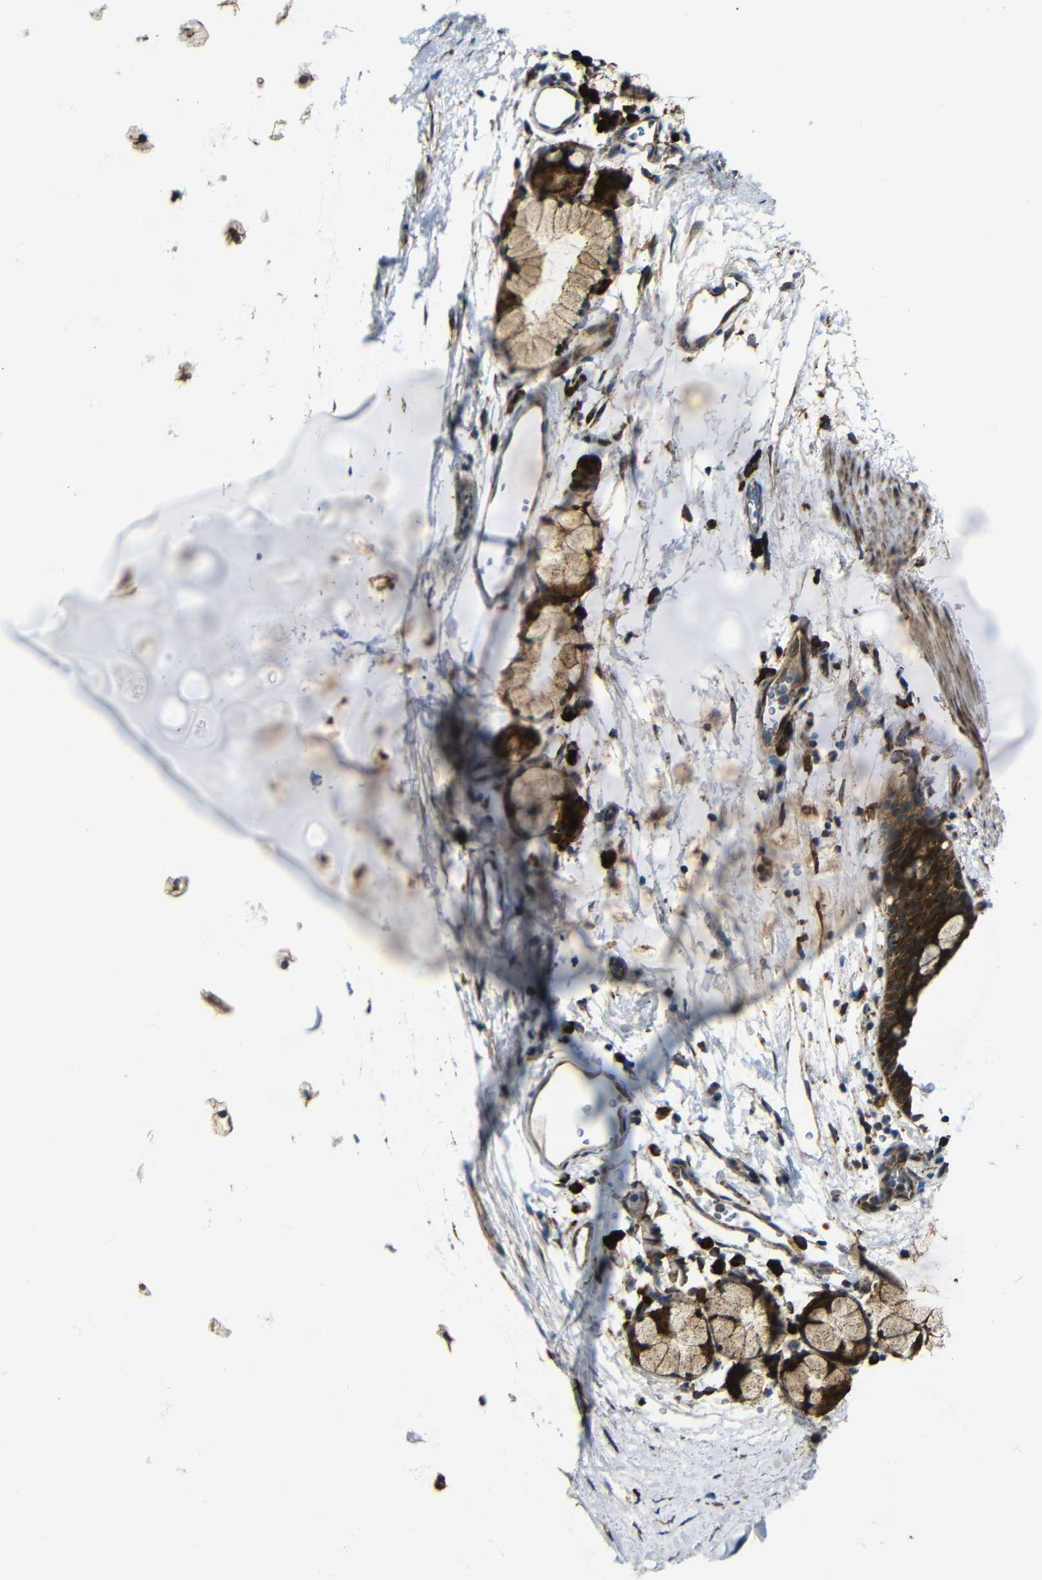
{"staining": {"intensity": "strong", "quantity": ">75%", "location": "cytoplasmic/membranous"}, "tissue": "bronchus", "cell_type": "Respiratory epithelial cells", "image_type": "normal", "snomed": [{"axis": "morphology", "description": "Normal tissue, NOS"}, {"axis": "topography", "description": "Cartilage tissue"}, {"axis": "topography", "description": "Bronchus"}], "caption": "IHC (DAB) staining of unremarkable bronchus reveals strong cytoplasmic/membranous protein expression in about >75% of respiratory epithelial cells.", "gene": "KANK4", "patient": {"sex": "female", "age": 53}}